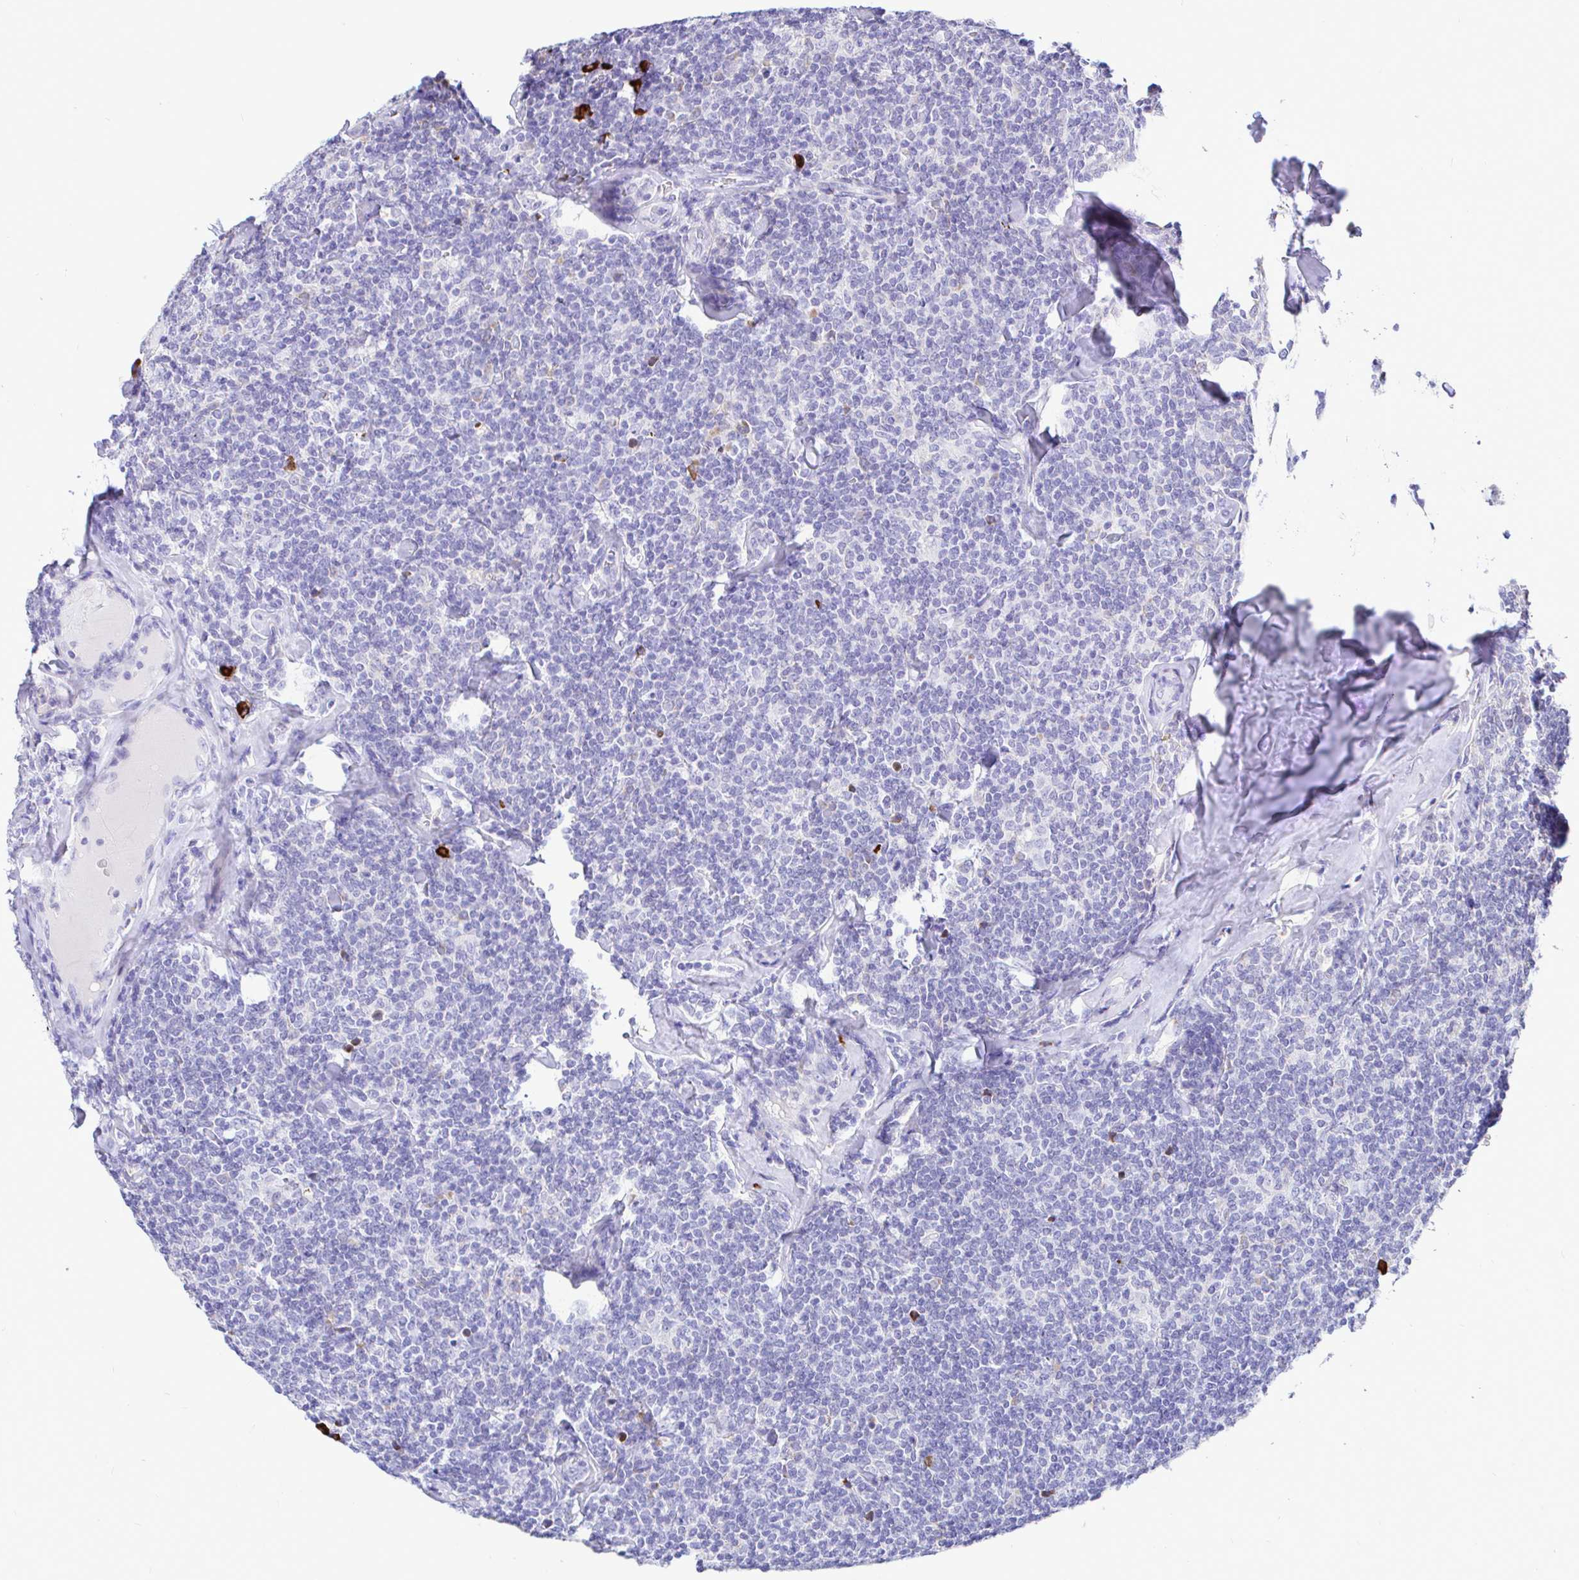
{"staining": {"intensity": "negative", "quantity": "none", "location": "none"}, "tissue": "lymphoma", "cell_type": "Tumor cells", "image_type": "cancer", "snomed": [{"axis": "morphology", "description": "Malignant lymphoma, non-Hodgkin's type, Low grade"}, {"axis": "topography", "description": "Lymph node"}], "caption": "Lymphoma stained for a protein using IHC displays no expression tumor cells.", "gene": "CCDC62", "patient": {"sex": "female", "age": 56}}